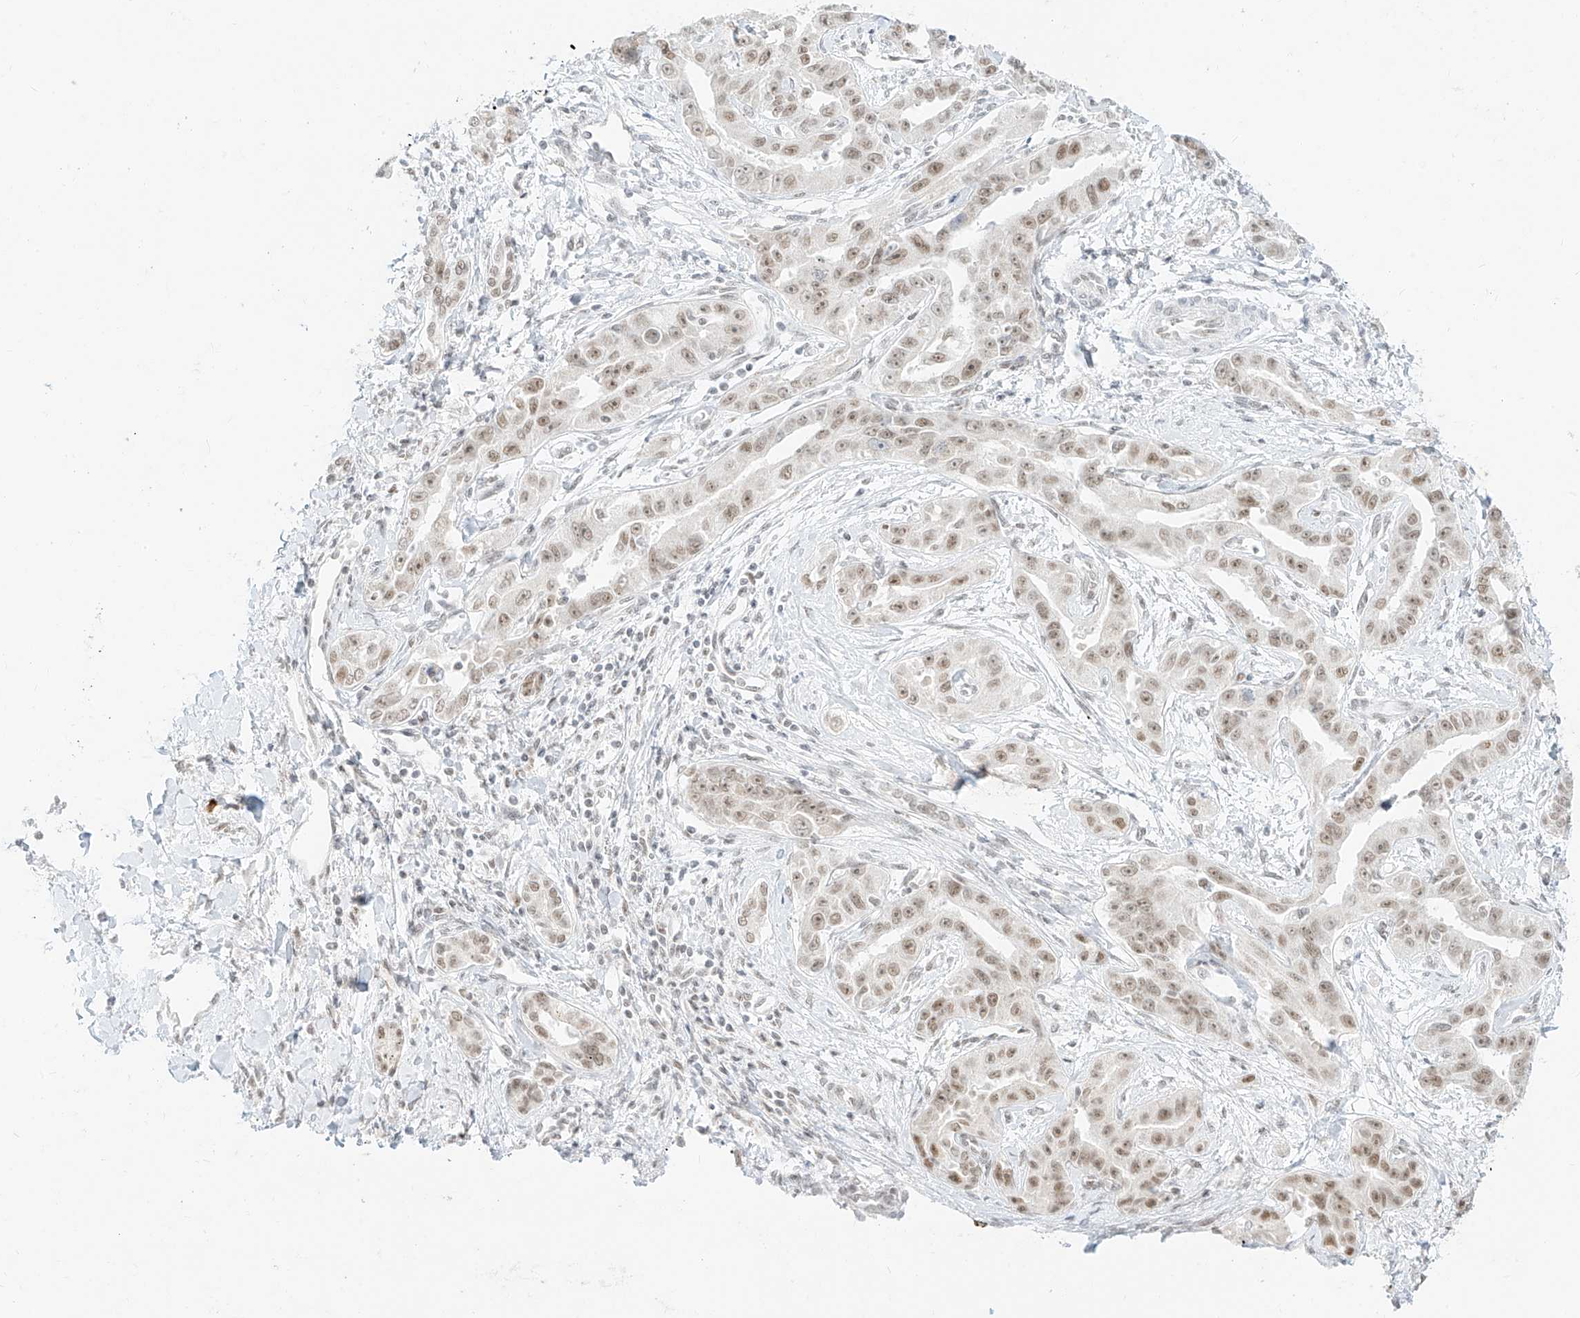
{"staining": {"intensity": "moderate", "quantity": "25%-75%", "location": "nuclear"}, "tissue": "liver cancer", "cell_type": "Tumor cells", "image_type": "cancer", "snomed": [{"axis": "morphology", "description": "Cholangiocarcinoma"}, {"axis": "topography", "description": "Liver"}], "caption": "Immunohistochemistry (DAB (3,3'-diaminobenzidine)) staining of liver cancer (cholangiocarcinoma) reveals moderate nuclear protein staining in approximately 25%-75% of tumor cells.", "gene": "SUPT5H", "patient": {"sex": "male", "age": 59}}